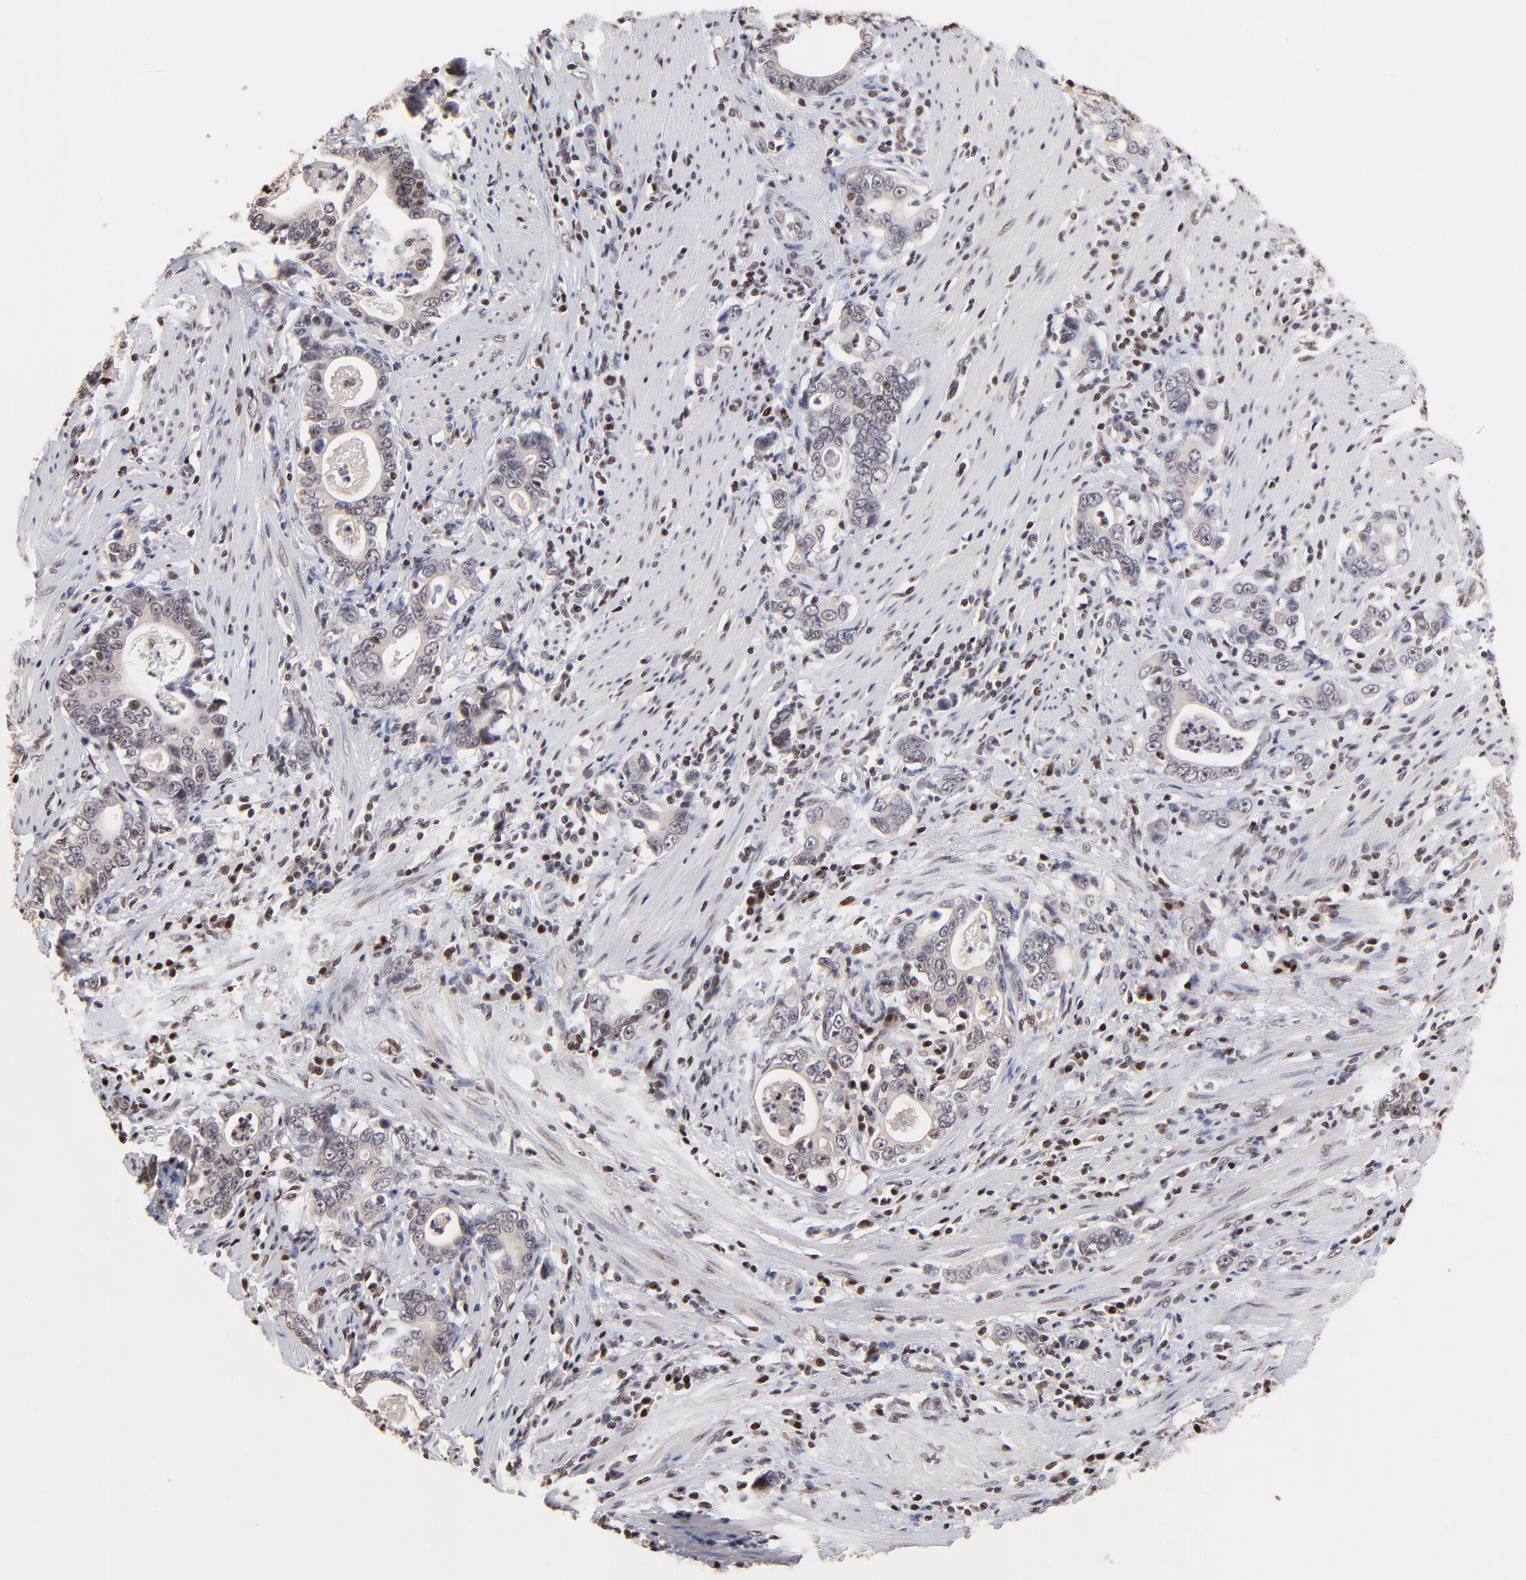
{"staining": {"intensity": "weak", "quantity": "<25%", "location": "cytoplasmic/membranous,nuclear"}, "tissue": "stomach cancer", "cell_type": "Tumor cells", "image_type": "cancer", "snomed": [{"axis": "morphology", "description": "Adenocarcinoma, NOS"}, {"axis": "topography", "description": "Stomach, lower"}], "caption": "Tumor cells are negative for brown protein staining in adenocarcinoma (stomach).", "gene": "DSN1", "patient": {"sex": "female", "age": 72}}